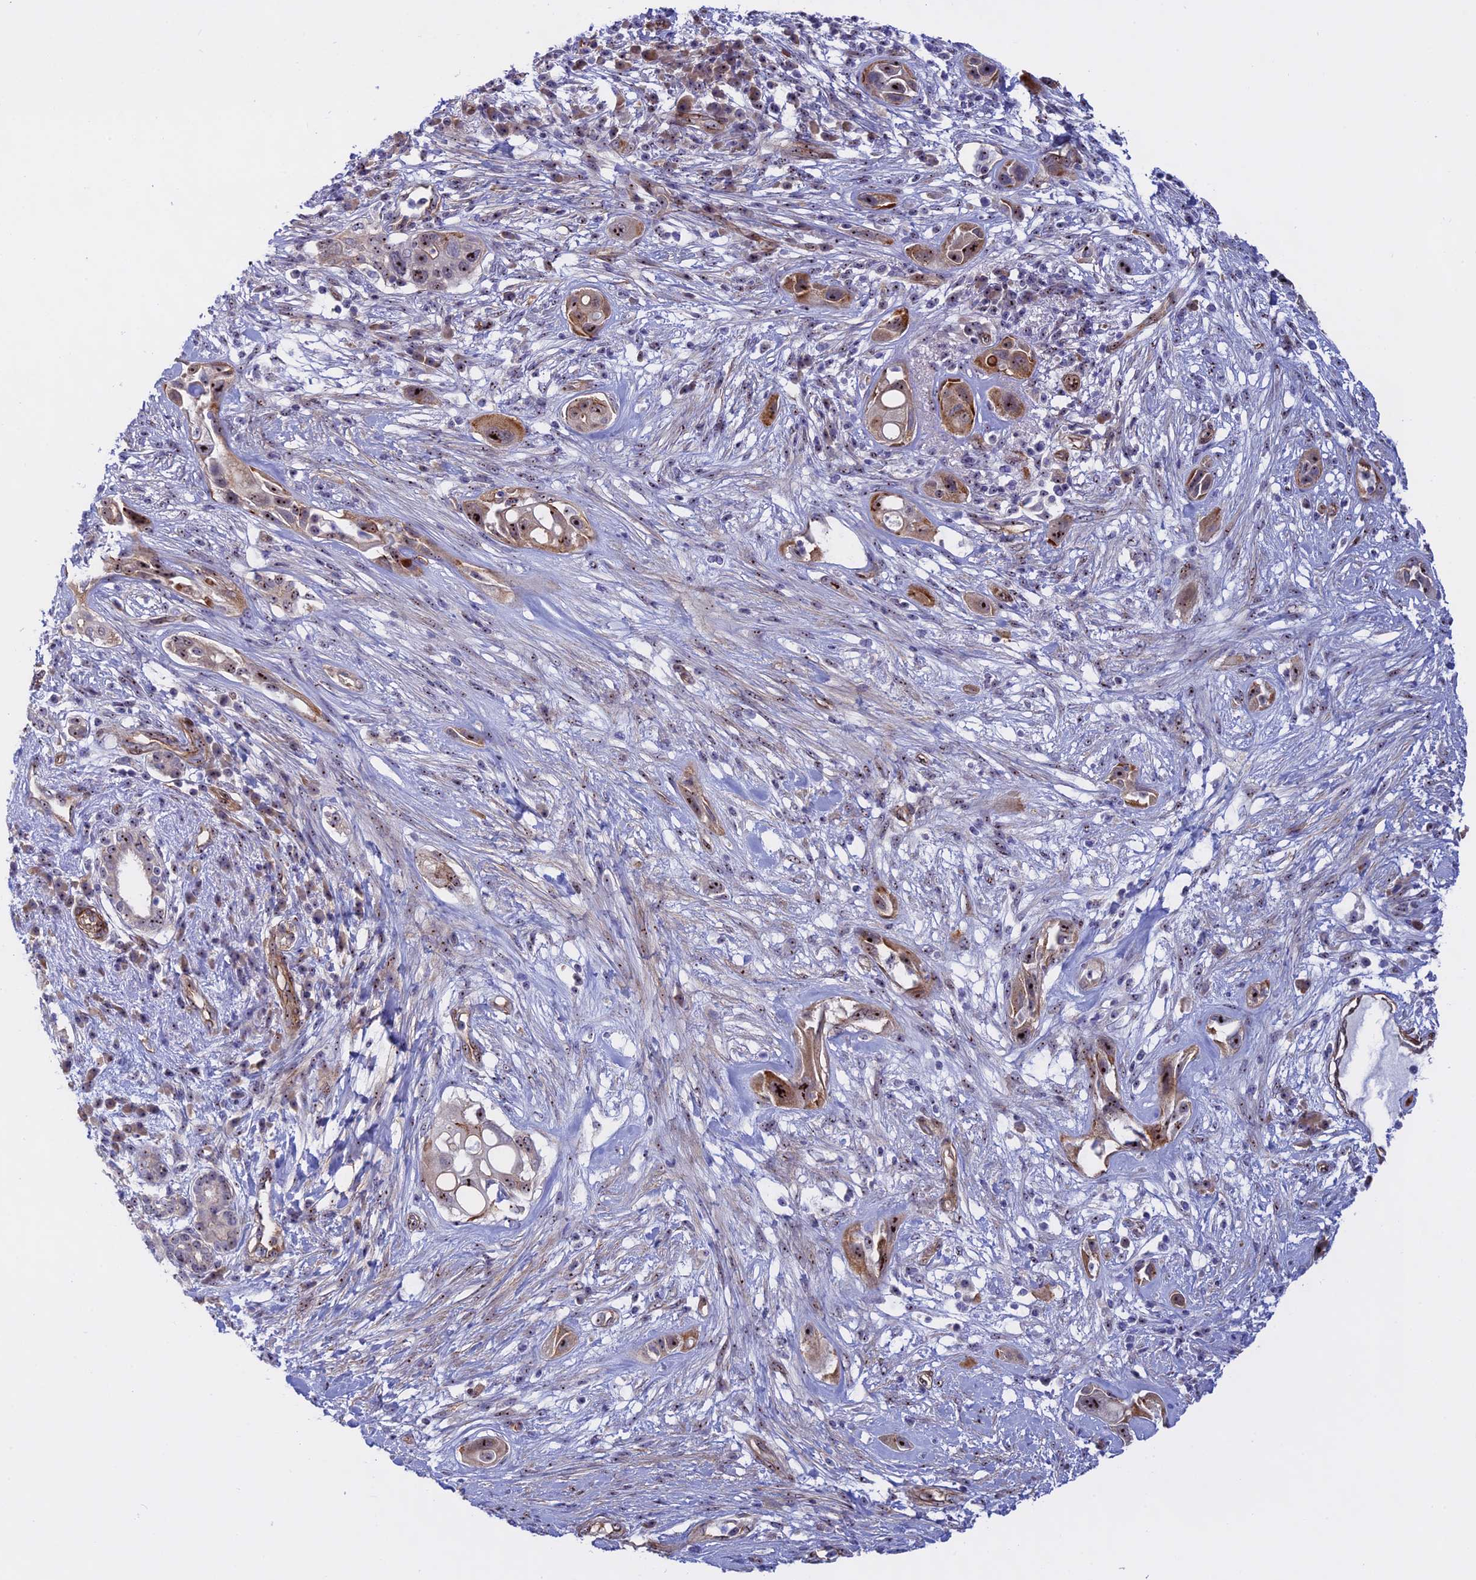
{"staining": {"intensity": "moderate", "quantity": ">75%", "location": "cytoplasmic/membranous,nuclear"}, "tissue": "pancreatic cancer", "cell_type": "Tumor cells", "image_type": "cancer", "snomed": [{"axis": "morphology", "description": "Adenocarcinoma, NOS"}, {"axis": "topography", "description": "Pancreas"}], "caption": "Immunohistochemistry (IHC) staining of pancreatic cancer (adenocarcinoma), which demonstrates medium levels of moderate cytoplasmic/membranous and nuclear expression in about >75% of tumor cells indicating moderate cytoplasmic/membranous and nuclear protein expression. The staining was performed using DAB (3,3'-diaminobenzidine) (brown) for protein detection and nuclei were counterstained in hematoxylin (blue).", "gene": "DBNDD1", "patient": {"sex": "male", "age": 68}}